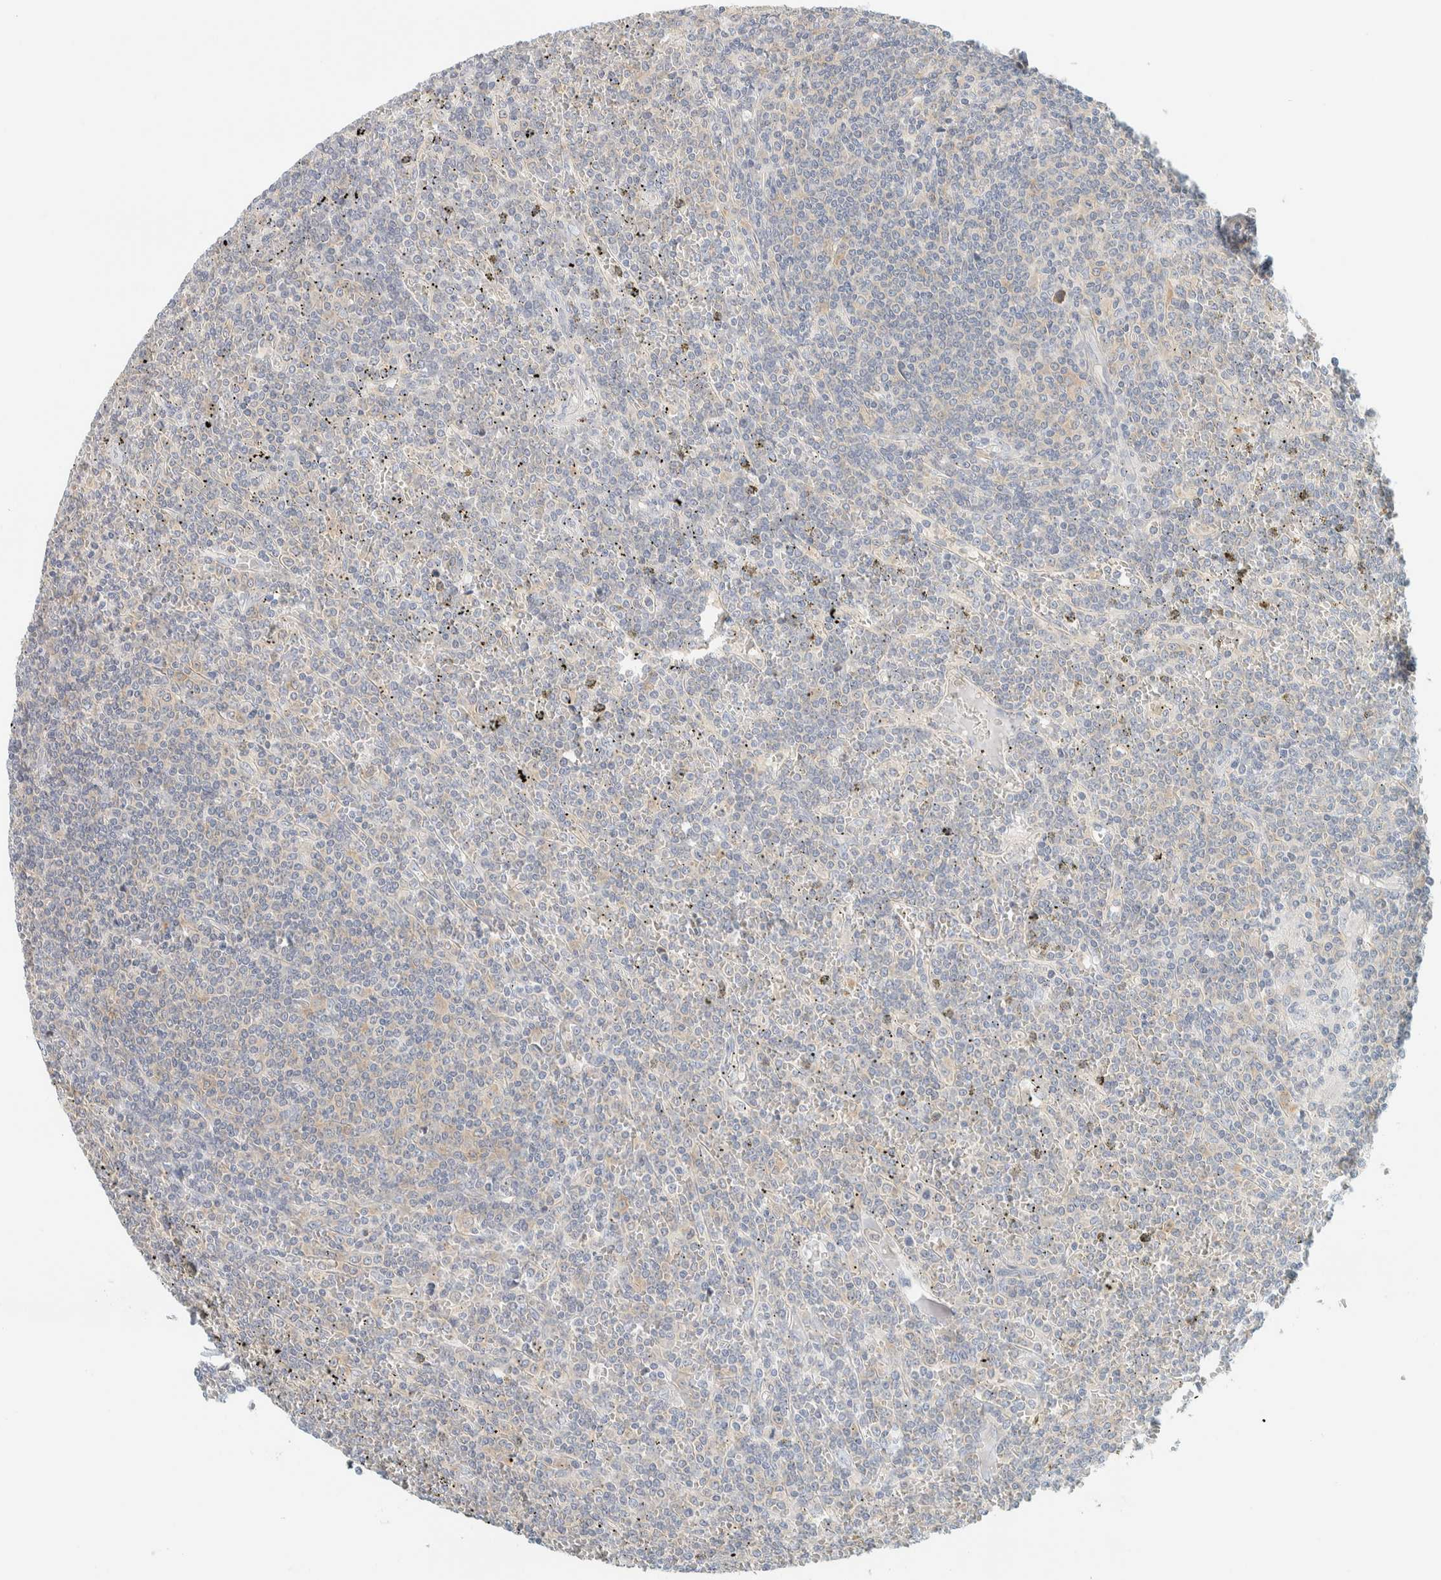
{"staining": {"intensity": "negative", "quantity": "none", "location": "none"}, "tissue": "lymphoma", "cell_type": "Tumor cells", "image_type": "cancer", "snomed": [{"axis": "morphology", "description": "Malignant lymphoma, non-Hodgkin's type, Low grade"}, {"axis": "topography", "description": "Spleen"}], "caption": "There is no significant staining in tumor cells of lymphoma.", "gene": "PTGES3L-AARSD1", "patient": {"sex": "female", "age": 19}}